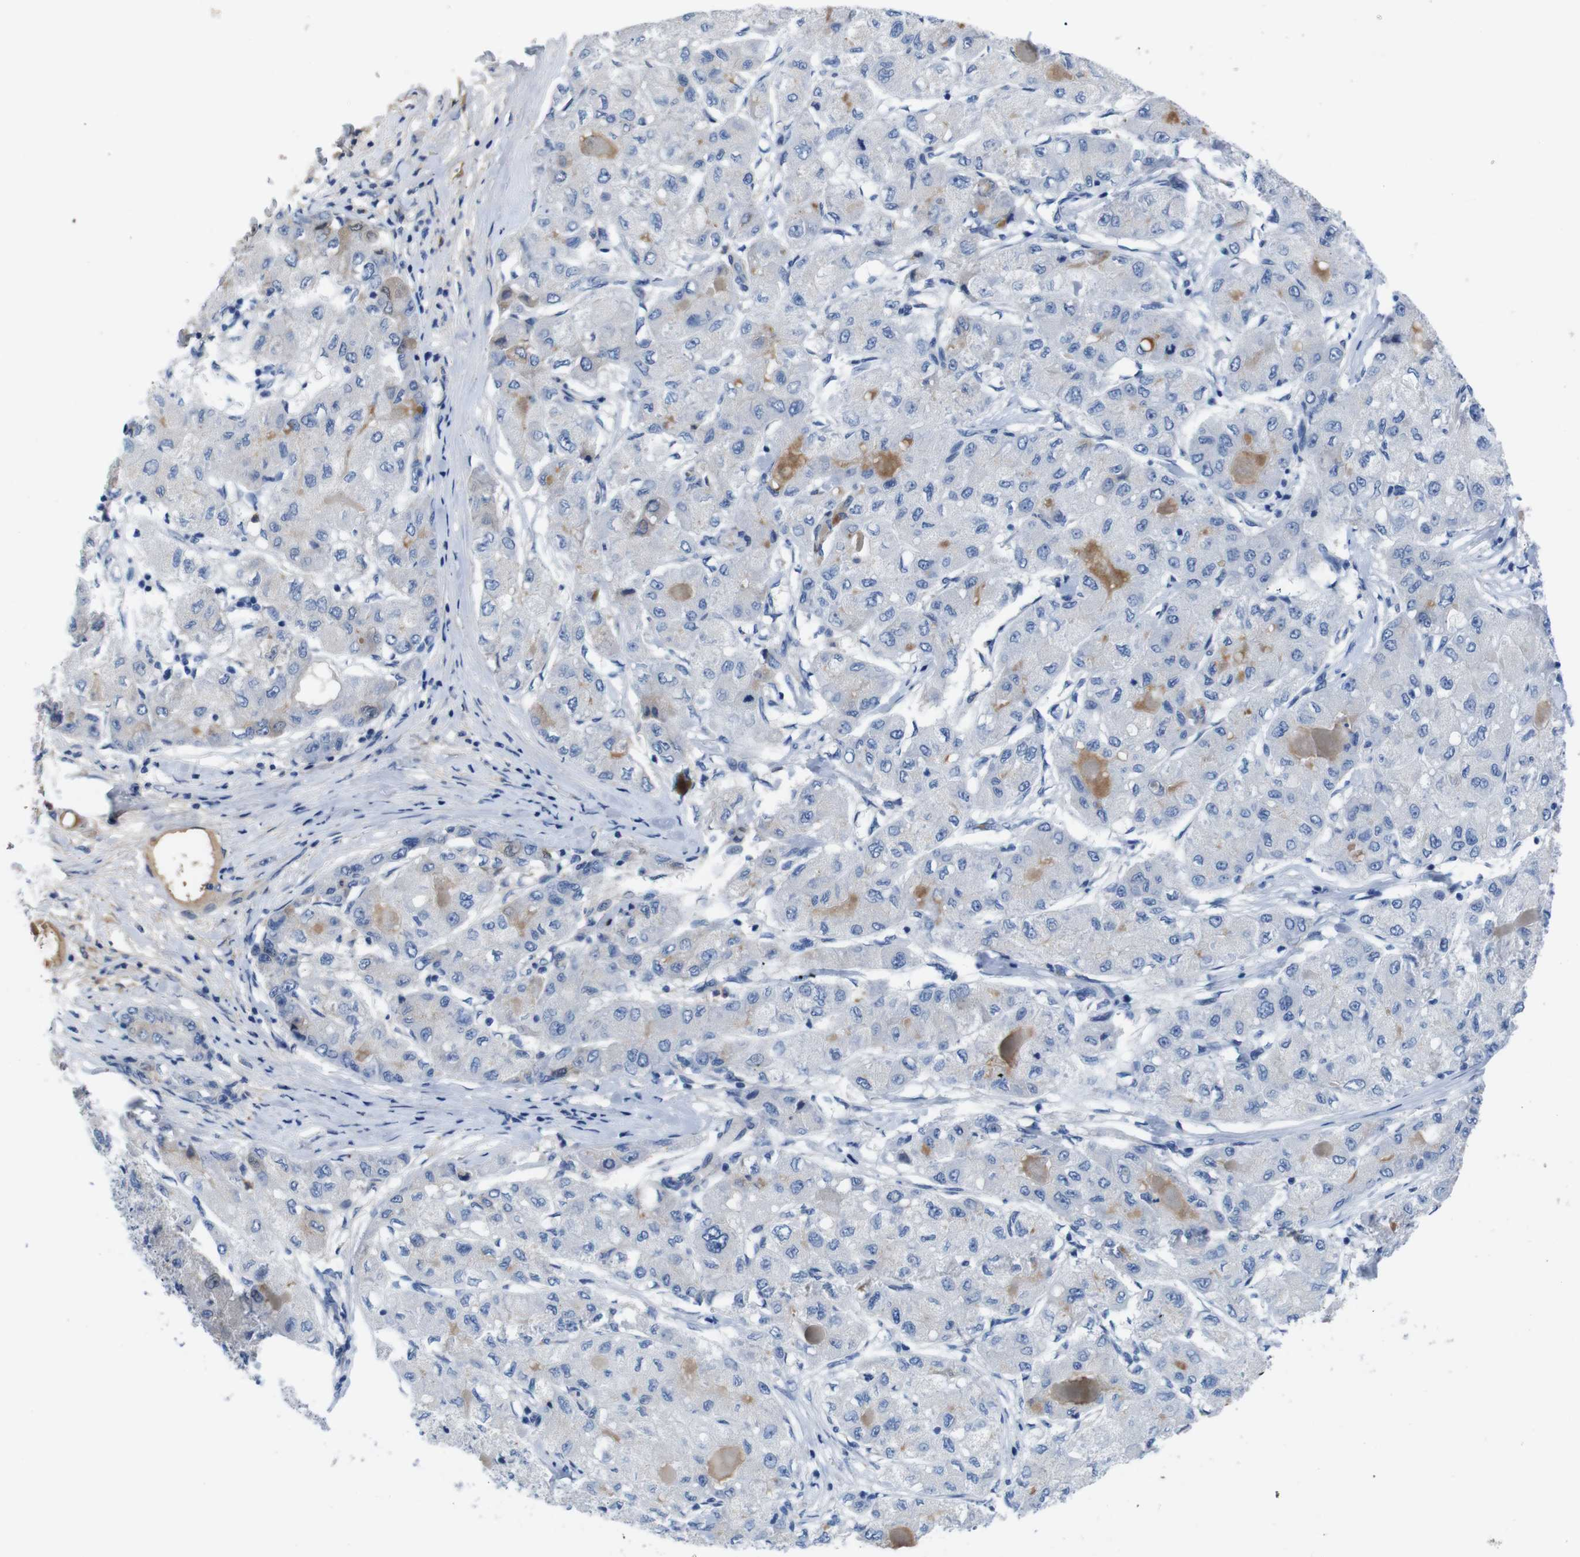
{"staining": {"intensity": "negative", "quantity": "none", "location": "none"}, "tissue": "liver cancer", "cell_type": "Tumor cells", "image_type": "cancer", "snomed": [{"axis": "morphology", "description": "Carcinoma, Hepatocellular, NOS"}, {"axis": "topography", "description": "Liver"}], "caption": "An image of hepatocellular carcinoma (liver) stained for a protein demonstrates no brown staining in tumor cells.", "gene": "C1RL", "patient": {"sex": "male", "age": 80}}